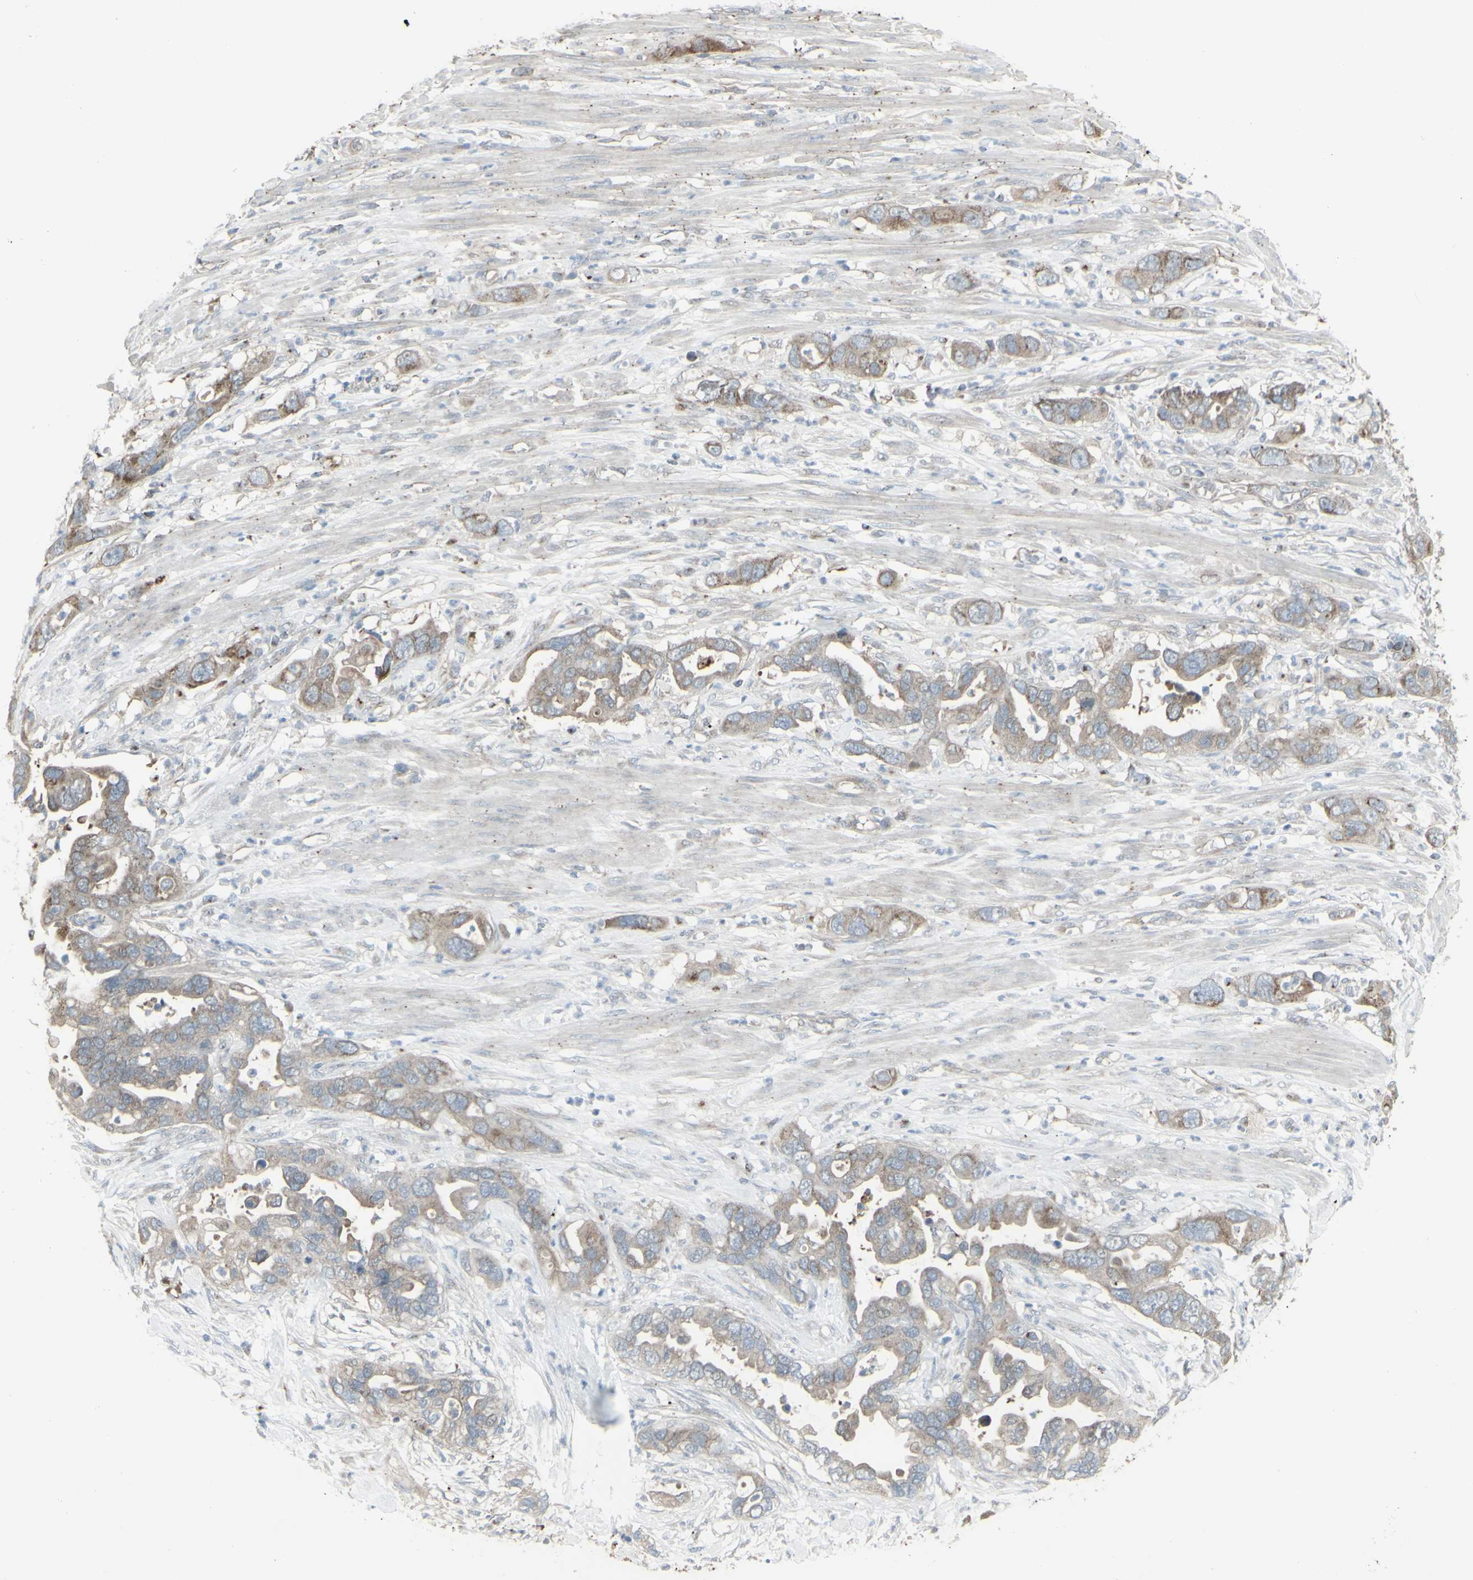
{"staining": {"intensity": "moderate", "quantity": "25%-75%", "location": "cytoplasmic/membranous"}, "tissue": "pancreatic cancer", "cell_type": "Tumor cells", "image_type": "cancer", "snomed": [{"axis": "morphology", "description": "Adenocarcinoma, NOS"}, {"axis": "topography", "description": "Pancreas"}], "caption": "IHC micrograph of pancreatic cancer (adenocarcinoma) stained for a protein (brown), which reveals medium levels of moderate cytoplasmic/membranous expression in approximately 25%-75% of tumor cells.", "gene": "GALNT6", "patient": {"sex": "female", "age": 71}}